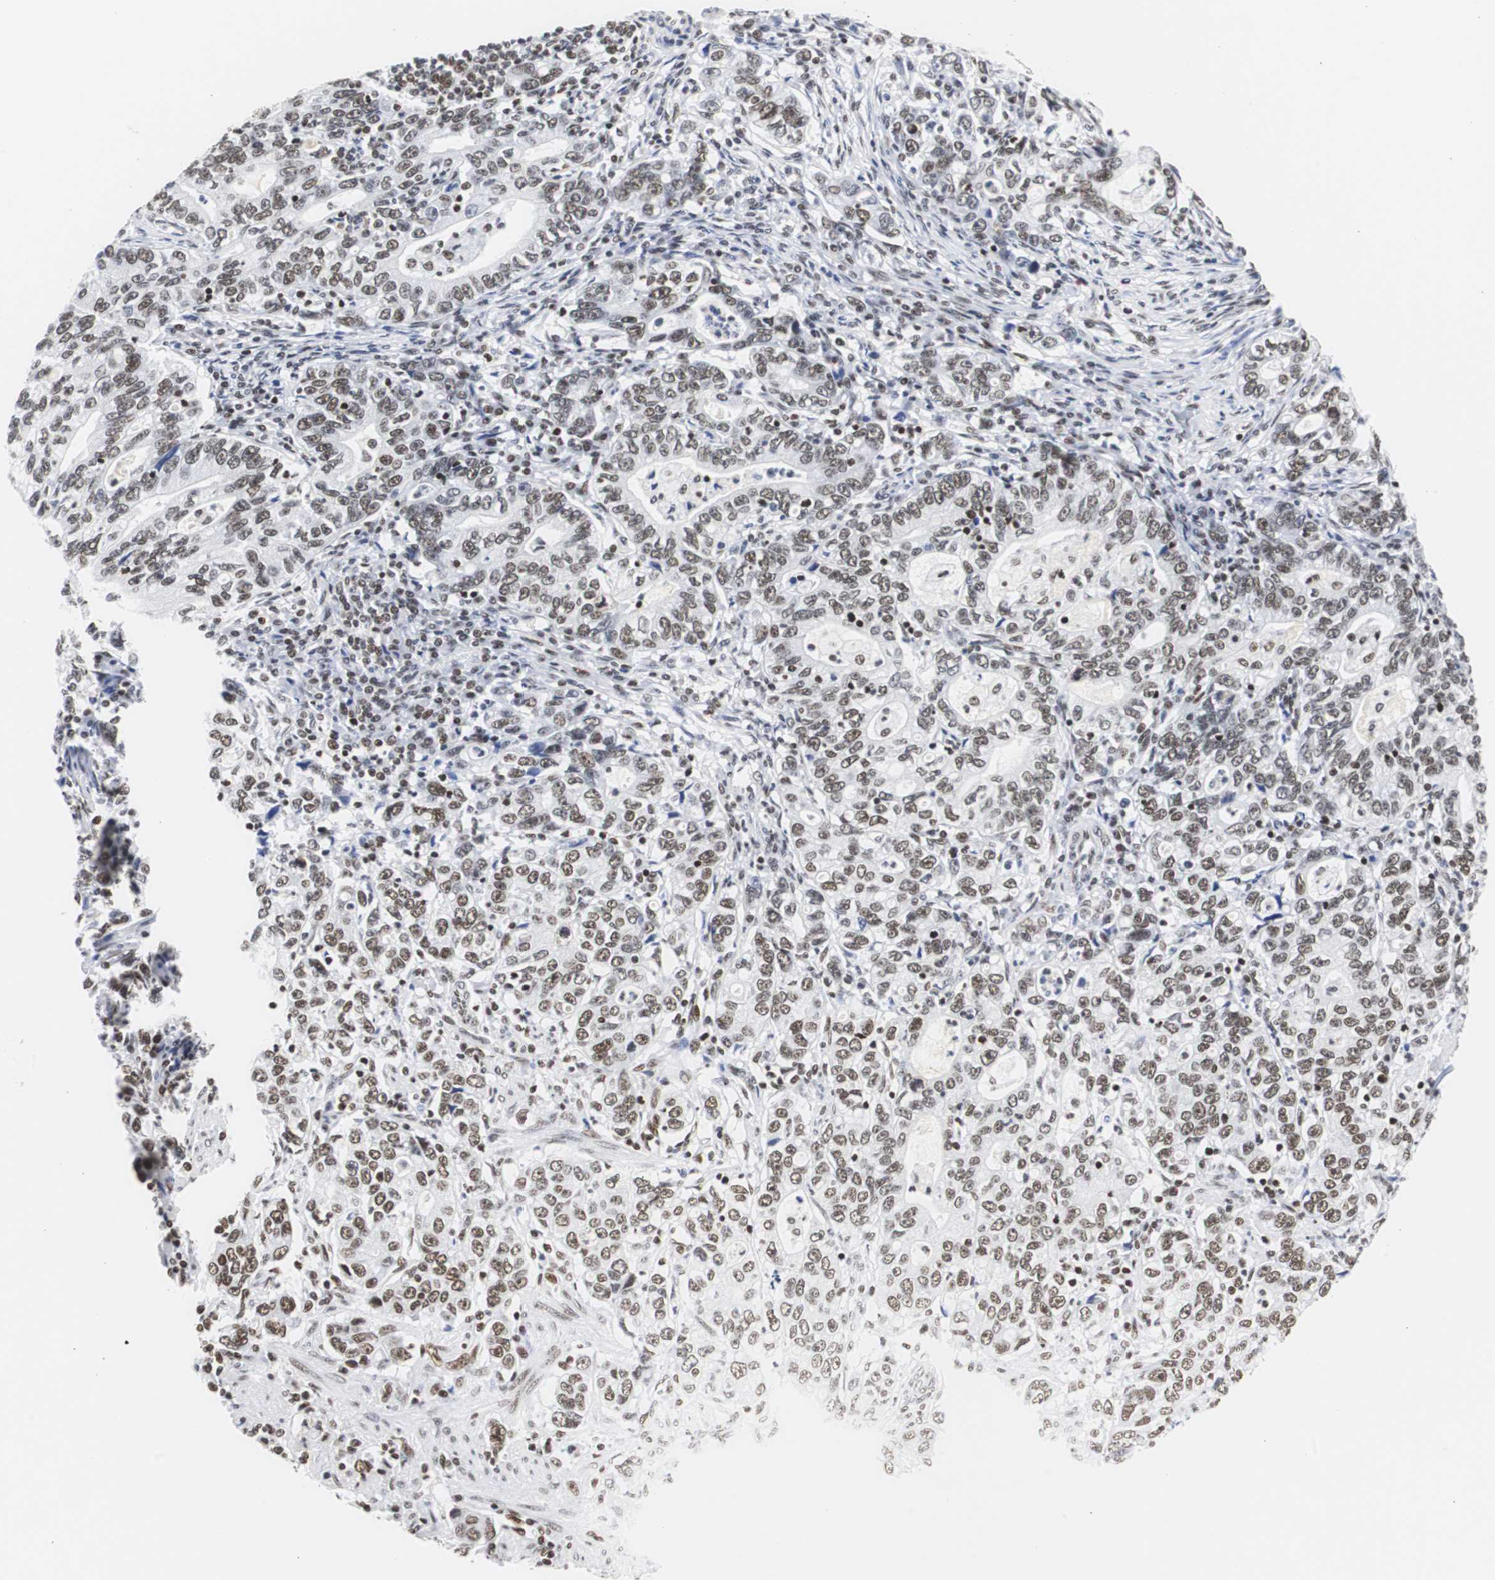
{"staining": {"intensity": "moderate", "quantity": ">75%", "location": "nuclear"}, "tissue": "stomach cancer", "cell_type": "Tumor cells", "image_type": "cancer", "snomed": [{"axis": "morphology", "description": "Adenocarcinoma, NOS"}, {"axis": "topography", "description": "Stomach, lower"}], "caption": "Moderate nuclear expression is seen in approximately >75% of tumor cells in stomach cancer (adenocarcinoma). Ihc stains the protein of interest in brown and the nuclei are stained blue.", "gene": "HNRNPH2", "patient": {"sex": "female", "age": 72}}